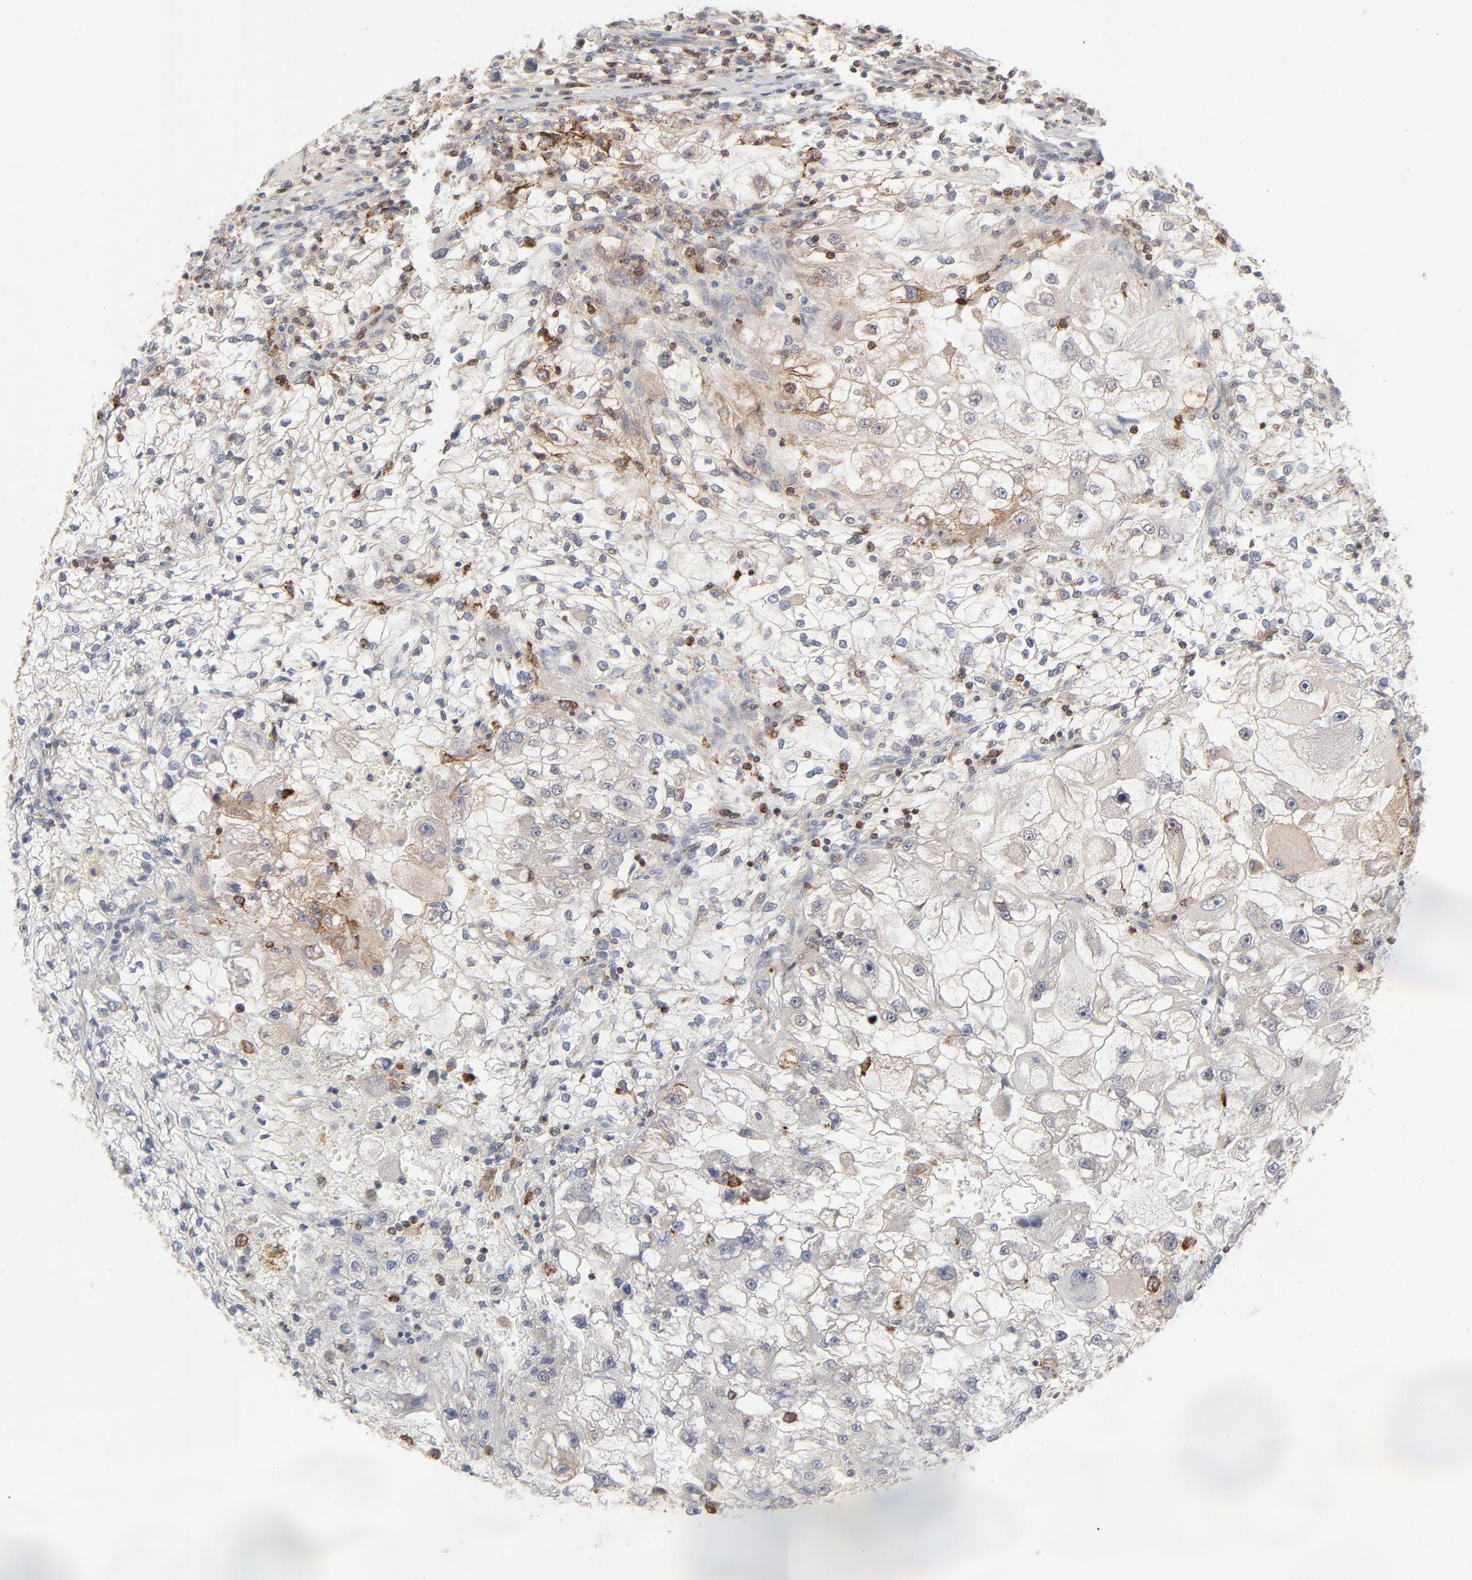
{"staining": {"intensity": "negative", "quantity": "none", "location": "none"}, "tissue": "renal cancer", "cell_type": "Tumor cells", "image_type": "cancer", "snomed": [{"axis": "morphology", "description": "Adenocarcinoma, NOS"}, {"axis": "topography", "description": "Kidney"}], "caption": "This is an immunohistochemistry photomicrograph of human renal cancer (adenocarcinoma). There is no staining in tumor cells.", "gene": "CDK6", "patient": {"sex": "female", "age": 83}}